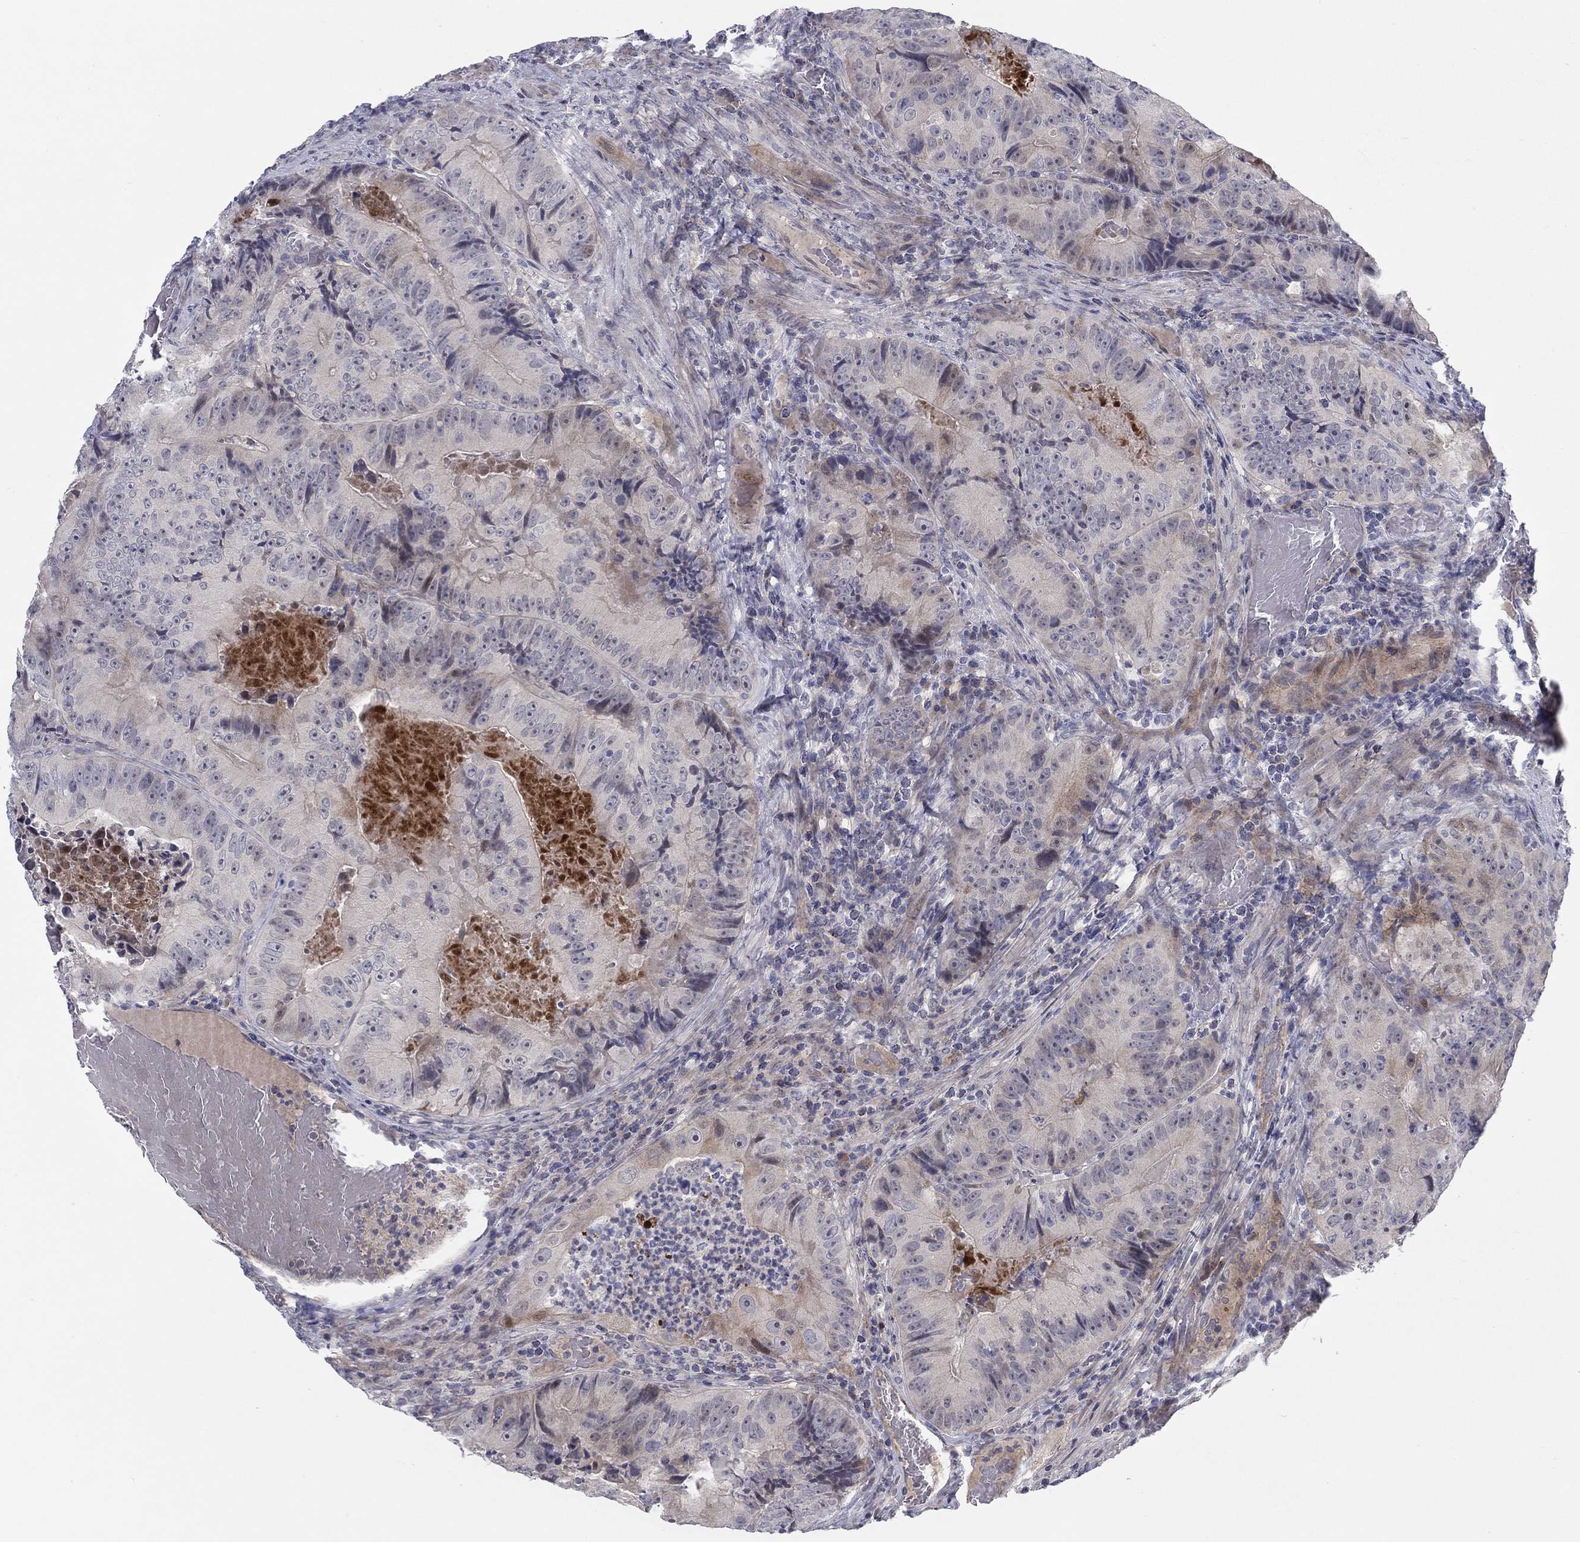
{"staining": {"intensity": "negative", "quantity": "none", "location": "none"}, "tissue": "colorectal cancer", "cell_type": "Tumor cells", "image_type": "cancer", "snomed": [{"axis": "morphology", "description": "Adenocarcinoma, NOS"}, {"axis": "topography", "description": "Colon"}], "caption": "A high-resolution photomicrograph shows immunohistochemistry staining of colorectal cancer, which demonstrates no significant positivity in tumor cells.", "gene": "AMN1", "patient": {"sex": "female", "age": 86}}